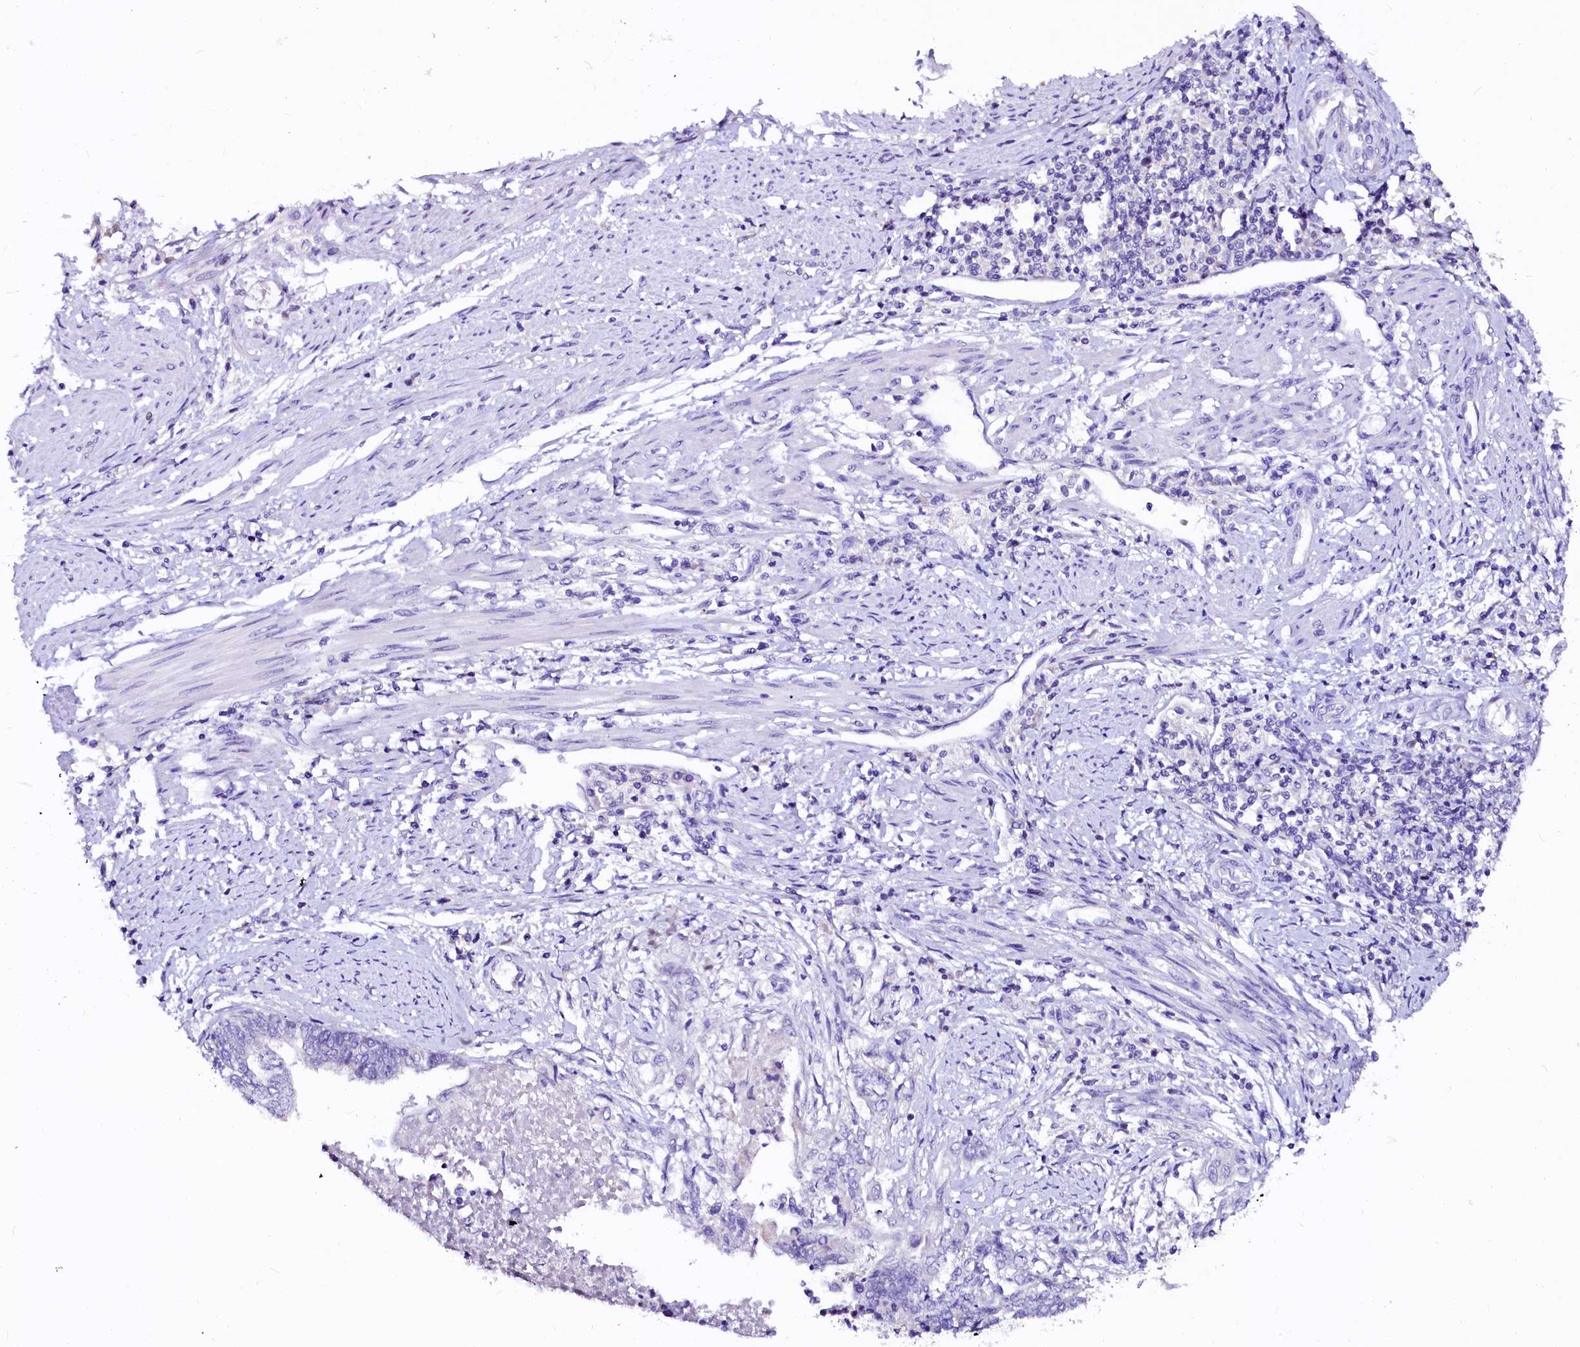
{"staining": {"intensity": "negative", "quantity": "none", "location": "none"}, "tissue": "endometrial cancer", "cell_type": "Tumor cells", "image_type": "cancer", "snomed": [{"axis": "morphology", "description": "Adenocarcinoma, NOS"}, {"axis": "topography", "description": "Uterus"}, {"axis": "topography", "description": "Endometrium"}], "caption": "Protein analysis of endometrial cancer (adenocarcinoma) exhibits no significant staining in tumor cells.", "gene": "NALF1", "patient": {"sex": "female", "age": 70}}